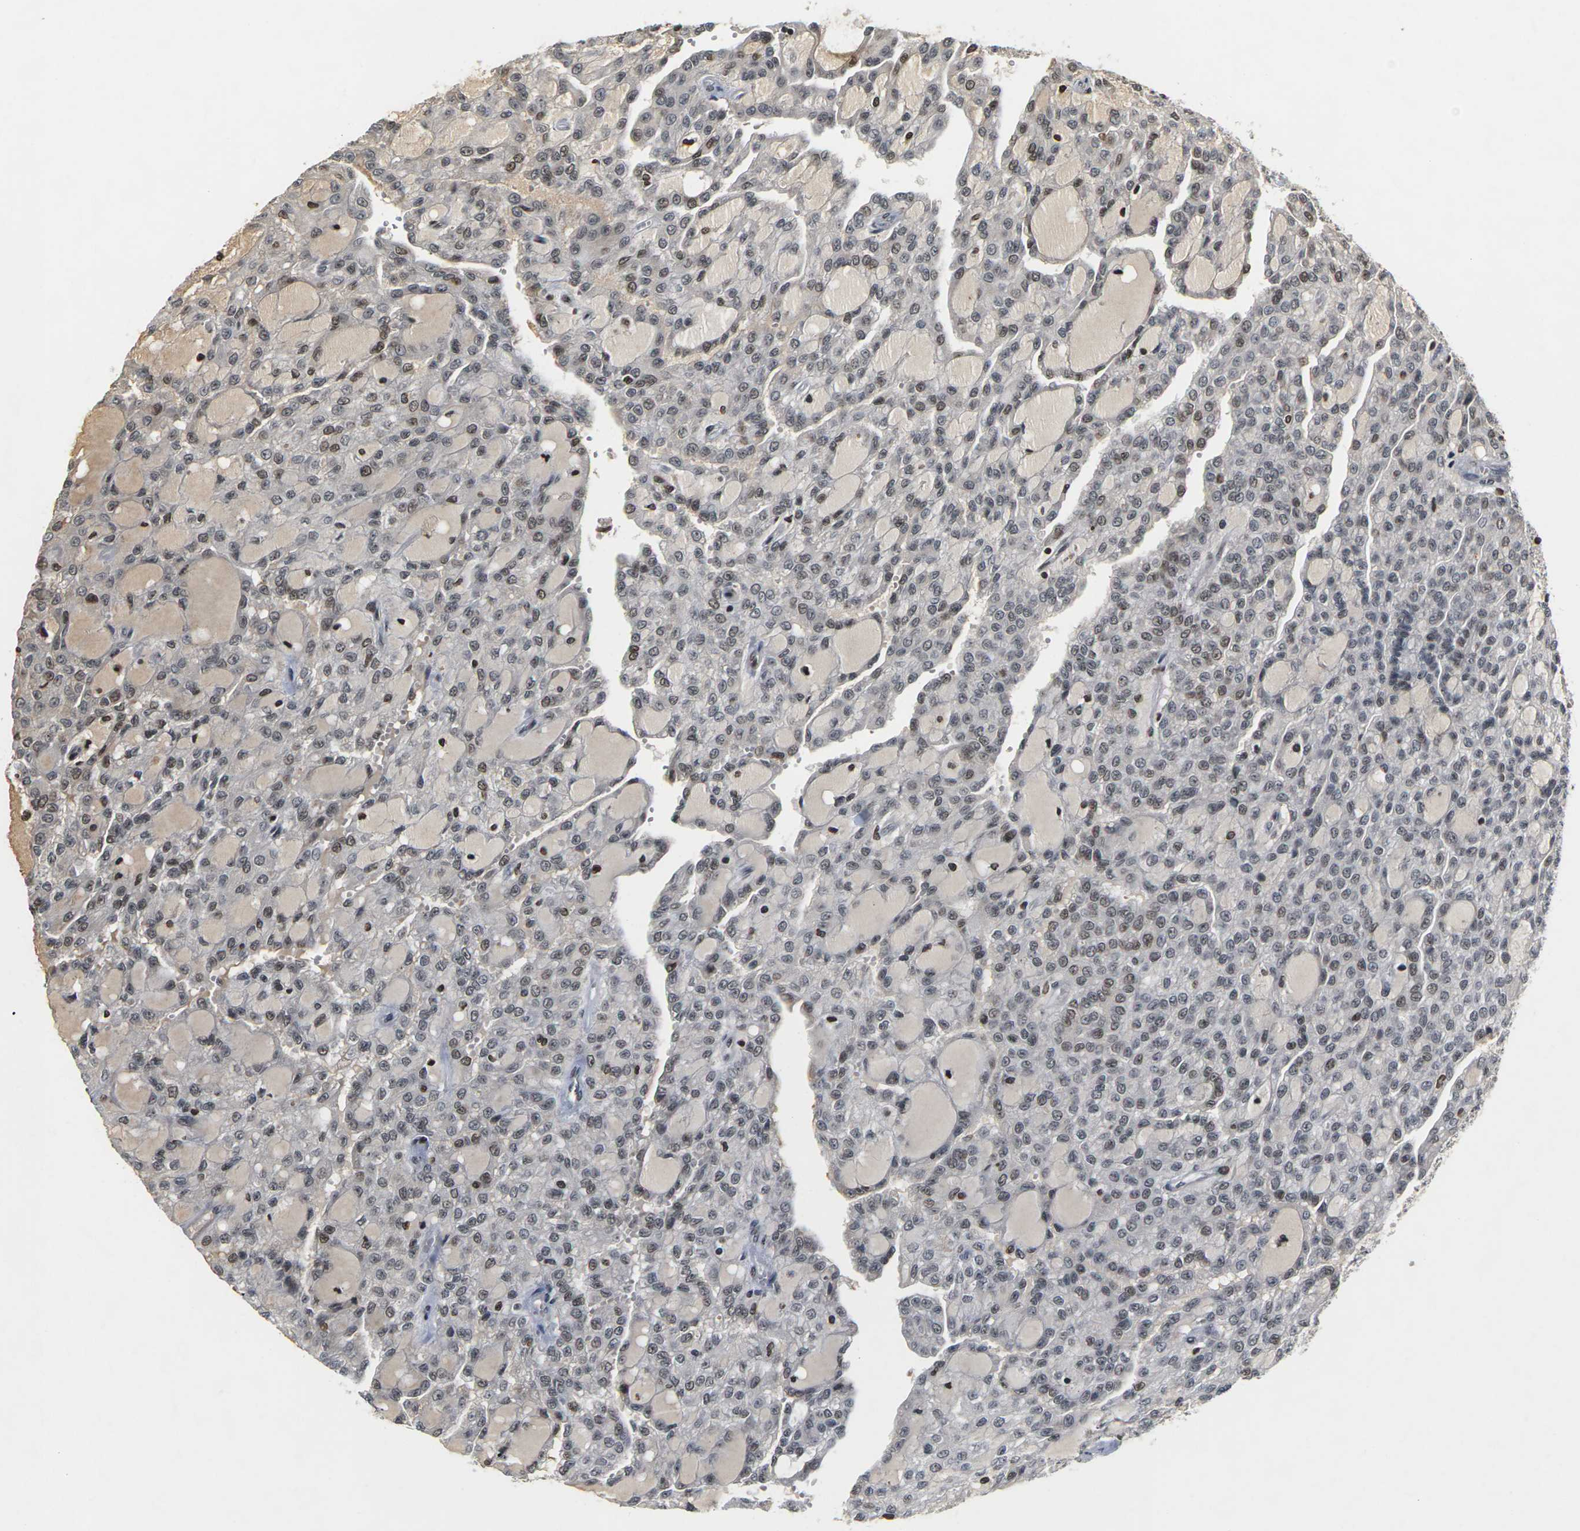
{"staining": {"intensity": "moderate", "quantity": "<25%", "location": "nuclear"}, "tissue": "renal cancer", "cell_type": "Tumor cells", "image_type": "cancer", "snomed": [{"axis": "morphology", "description": "Adenocarcinoma, NOS"}, {"axis": "topography", "description": "Kidney"}], "caption": "Renal cancer stained for a protein displays moderate nuclear positivity in tumor cells. (Stains: DAB (3,3'-diaminobenzidine) in brown, nuclei in blue, Microscopy: brightfield microscopy at high magnification).", "gene": "NELFA", "patient": {"sex": "male", "age": 63}}